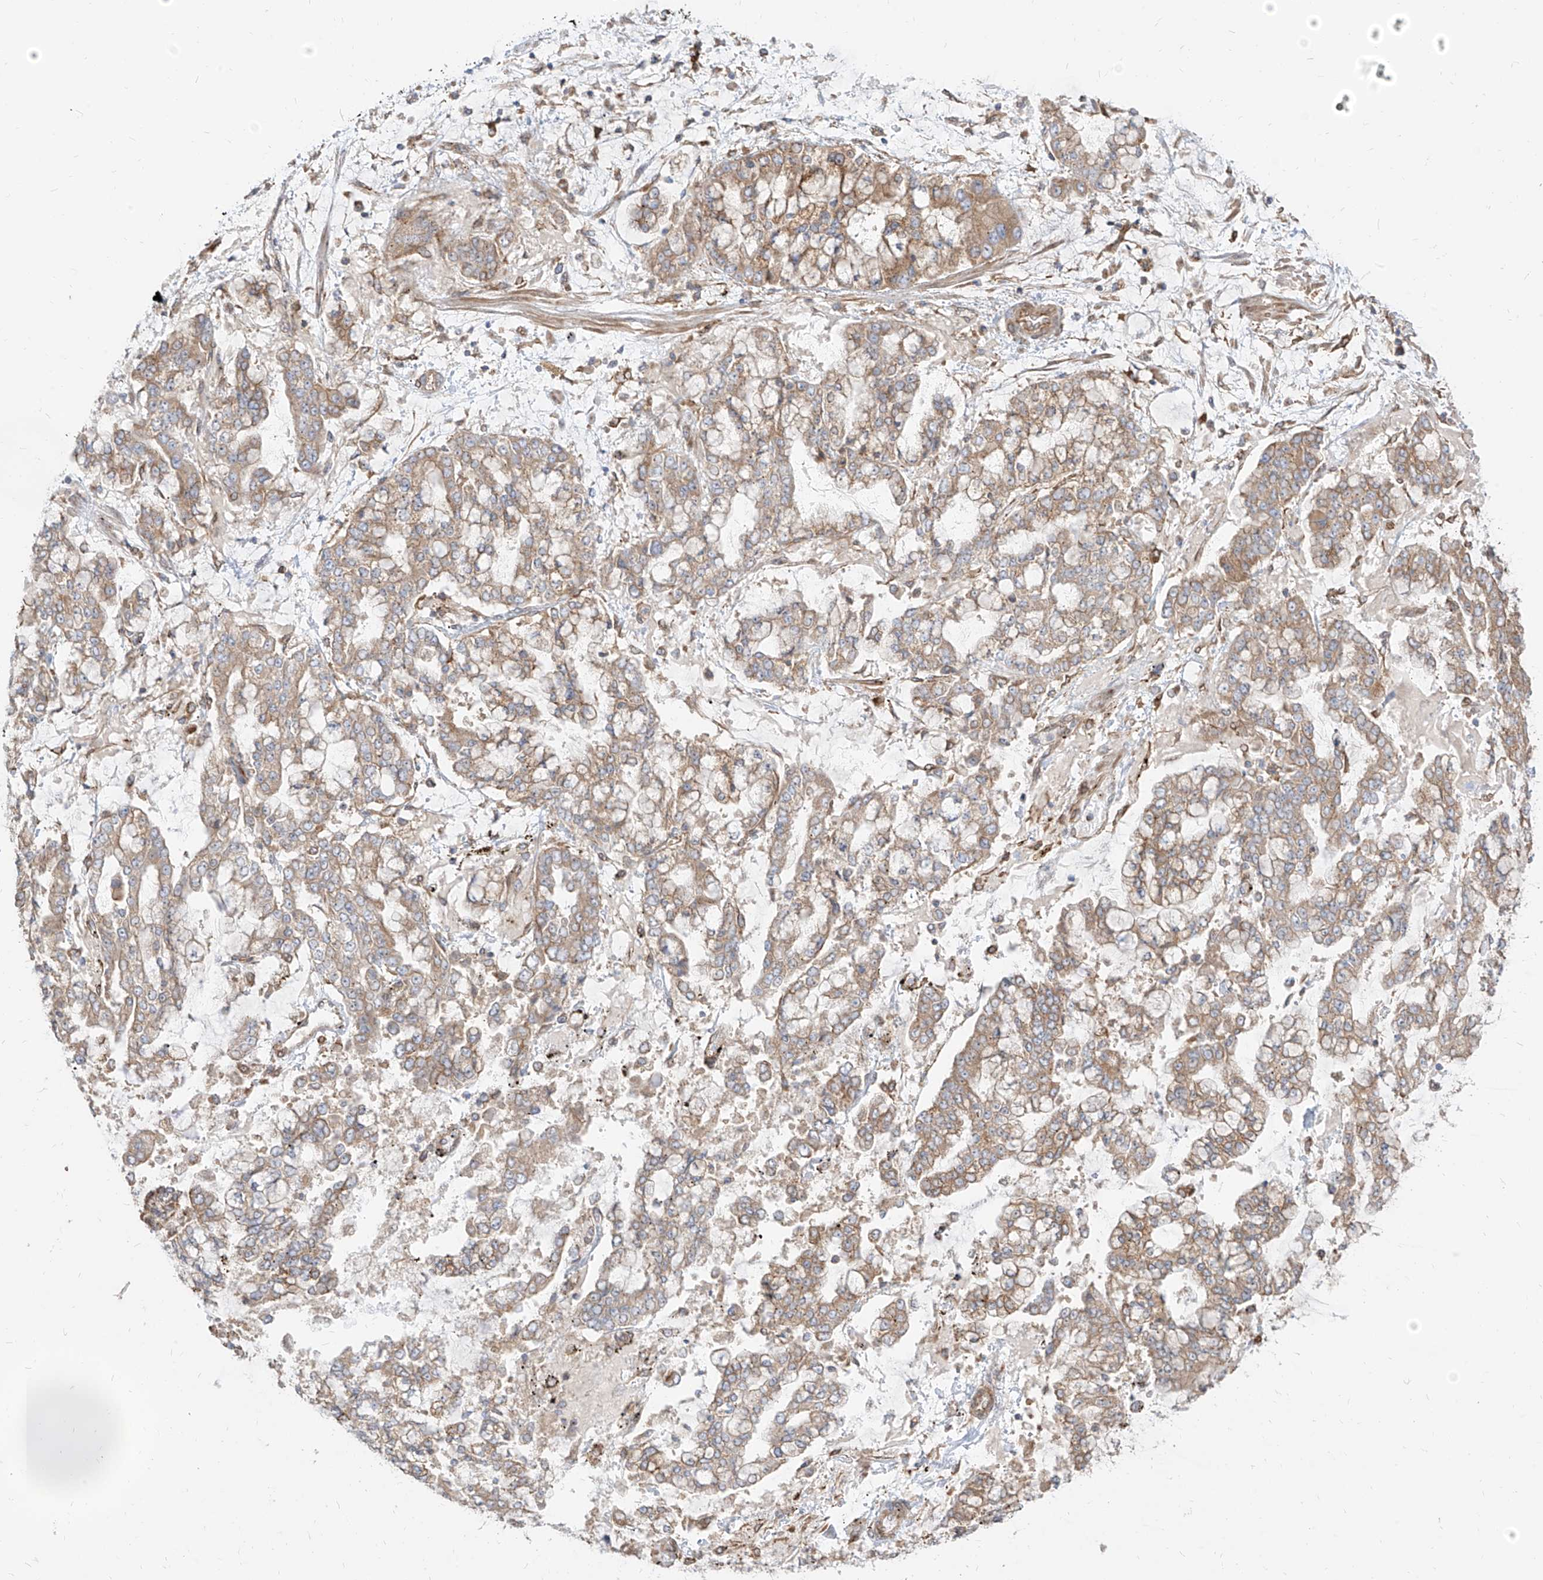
{"staining": {"intensity": "weak", "quantity": ">75%", "location": "cytoplasmic/membranous"}, "tissue": "stomach cancer", "cell_type": "Tumor cells", "image_type": "cancer", "snomed": [{"axis": "morphology", "description": "Normal tissue, NOS"}, {"axis": "morphology", "description": "Adenocarcinoma, NOS"}, {"axis": "topography", "description": "Stomach, upper"}, {"axis": "topography", "description": "Stomach"}], "caption": "IHC (DAB) staining of human adenocarcinoma (stomach) reveals weak cytoplasmic/membranous protein expression in approximately >75% of tumor cells. (Stains: DAB (3,3'-diaminobenzidine) in brown, nuclei in blue, Microscopy: brightfield microscopy at high magnification).", "gene": "PLCL1", "patient": {"sex": "male", "age": 76}}